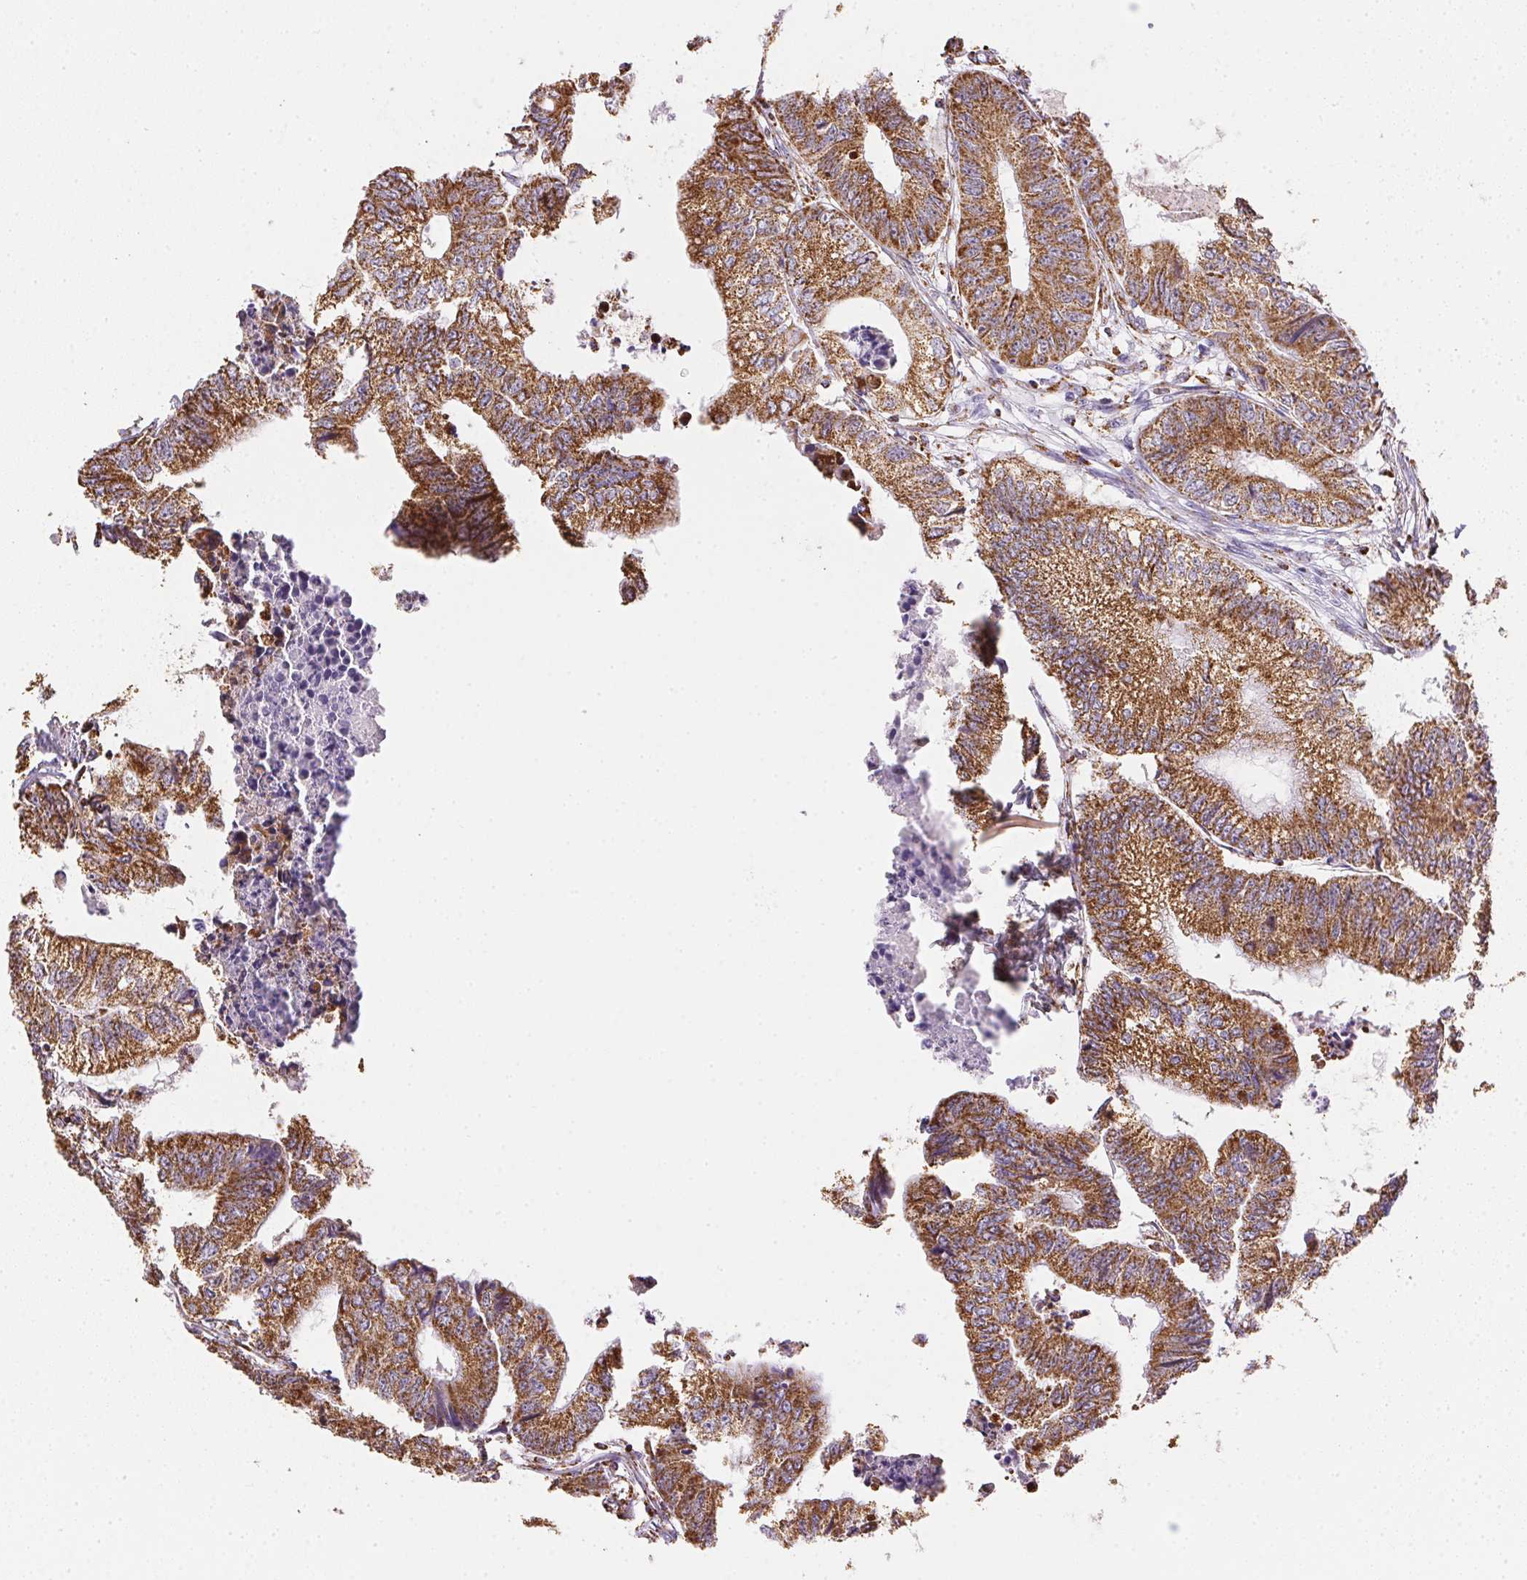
{"staining": {"intensity": "strong", "quantity": ">75%", "location": "cytoplasmic/membranous"}, "tissue": "colorectal cancer", "cell_type": "Tumor cells", "image_type": "cancer", "snomed": [{"axis": "morphology", "description": "Adenocarcinoma, NOS"}, {"axis": "topography", "description": "Rectum"}], "caption": "Protein expression analysis of human colorectal cancer (adenocarcinoma) reveals strong cytoplasmic/membranous positivity in approximately >75% of tumor cells.", "gene": "MAPK11", "patient": {"sex": "male", "age": 63}}